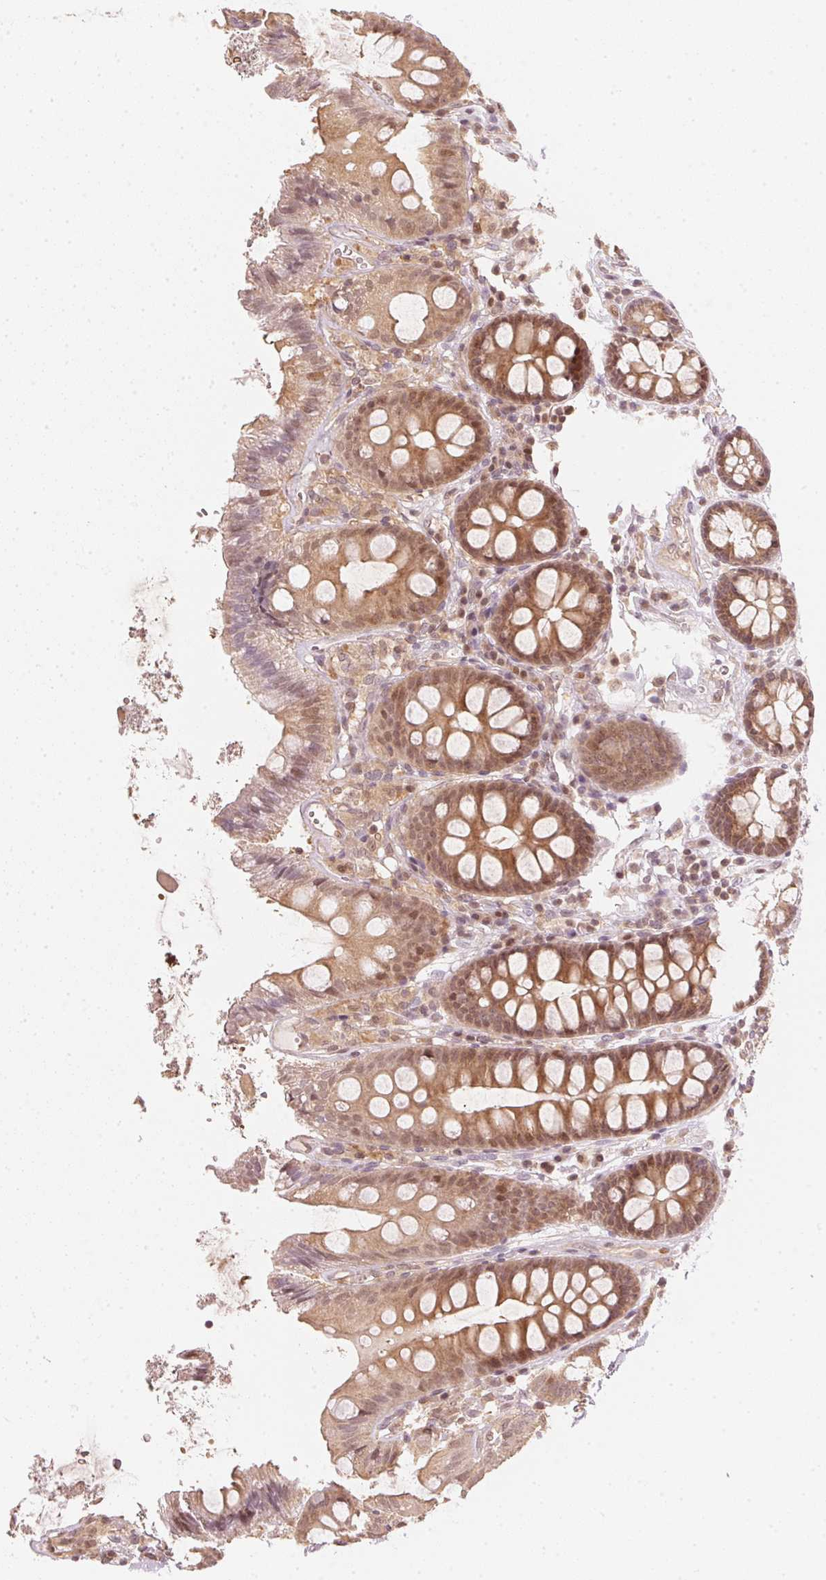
{"staining": {"intensity": "moderate", "quantity": ">75%", "location": "cytoplasmic/membranous,nuclear"}, "tissue": "colon", "cell_type": "Glandular cells", "image_type": "normal", "snomed": [{"axis": "morphology", "description": "Normal tissue, NOS"}, {"axis": "topography", "description": "Colon"}], "caption": "This is a micrograph of IHC staining of benign colon, which shows moderate expression in the cytoplasmic/membranous,nuclear of glandular cells.", "gene": "UBE2L3", "patient": {"sex": "male", "age": 84}}